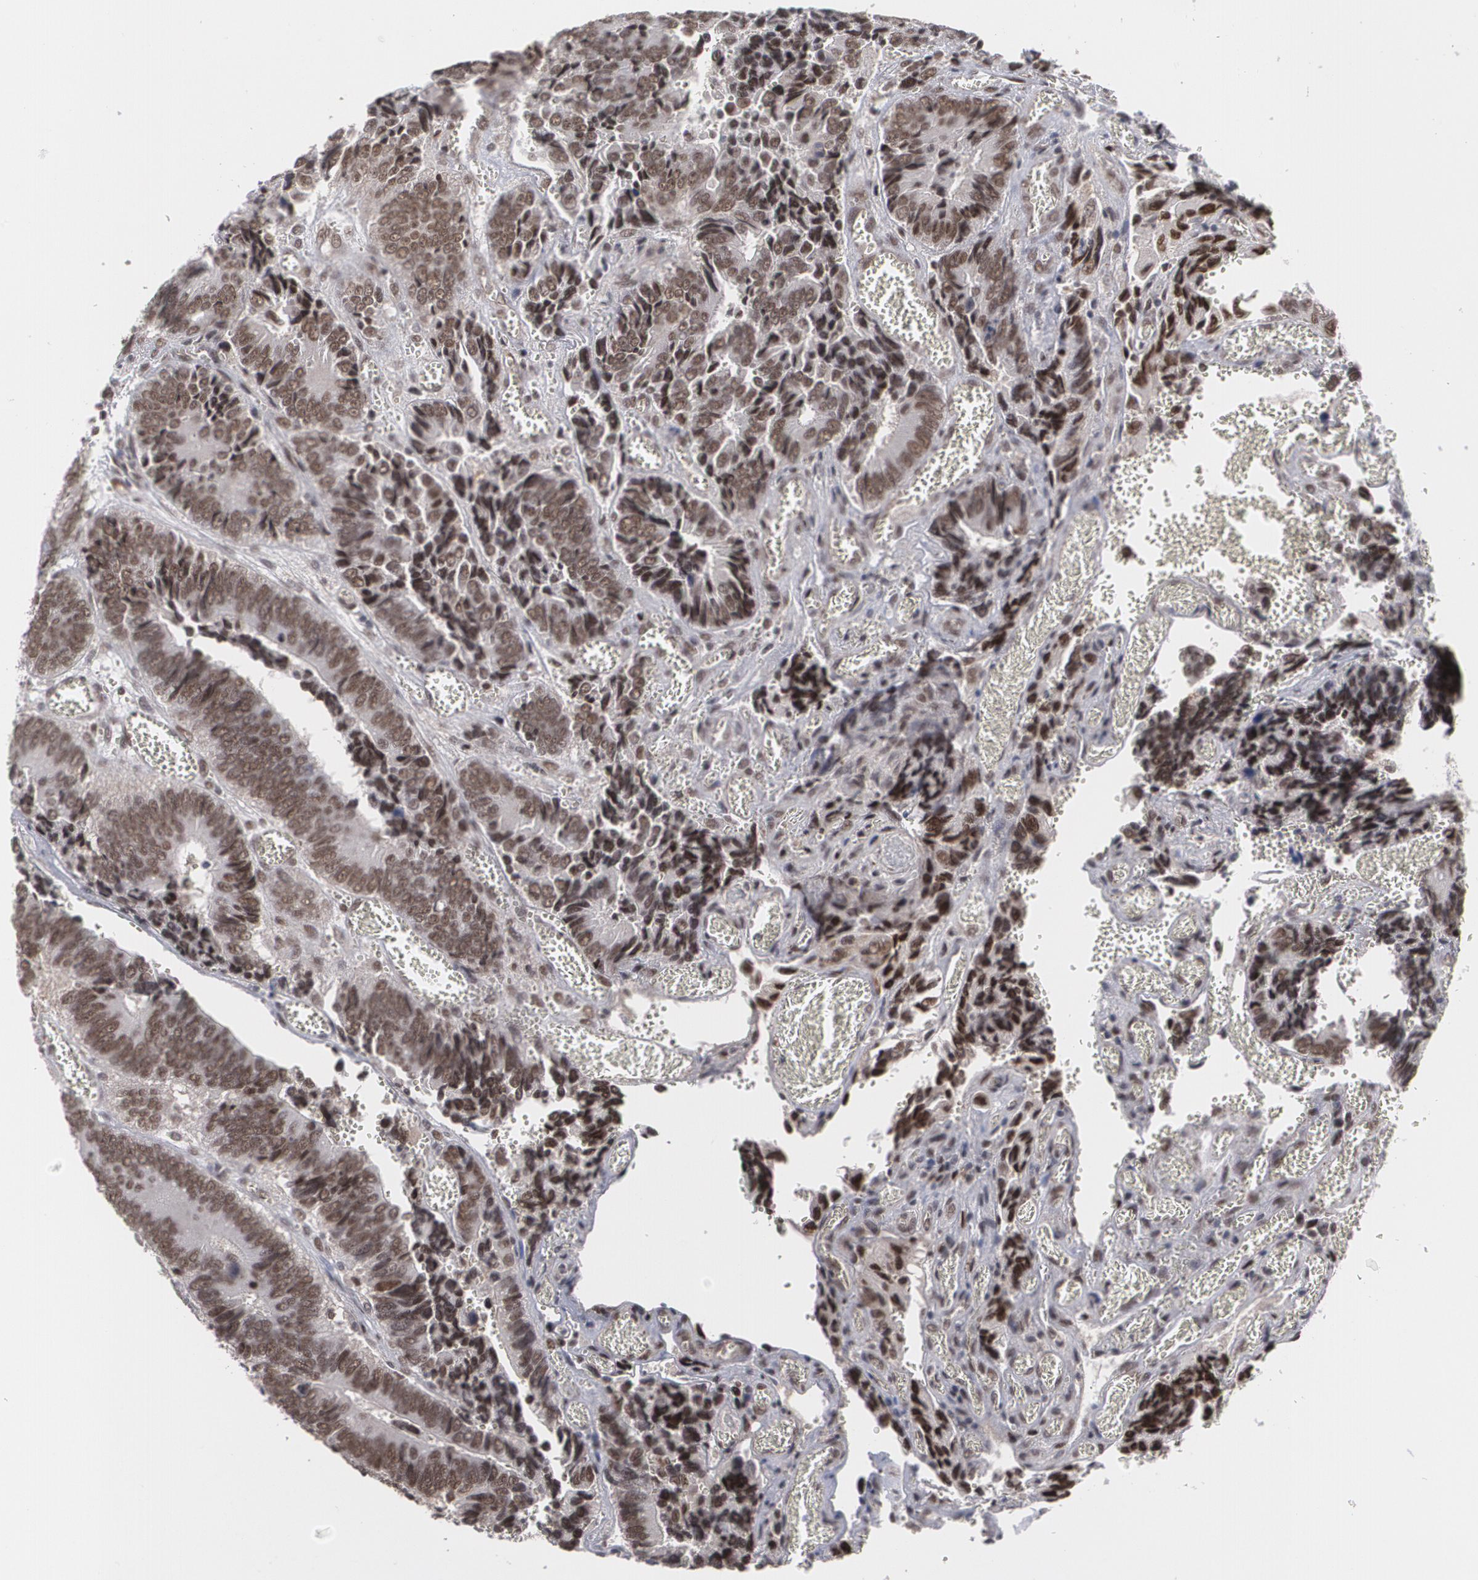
{"staining": {"intensity": "moderate", "quantity": ">75%", "location": "nuclear"}, "tissue": "colorectal cancer", "cell_type": "Tumor cells", "image_type": "cancer", "snomed": [{"axis": "morphology", "description": "Adenocarcinoma, NOS"}, {"axis": "topography", "description": "Colon"}], "caption": "Immunohistochemical staining of adenocarcinoma (colorectal) demonstrates medium levels of moderate nuclear positivity in about >75% of tumor cells.", "gene": "INTS6", "patient": {"sex": "male", "age": 72}}